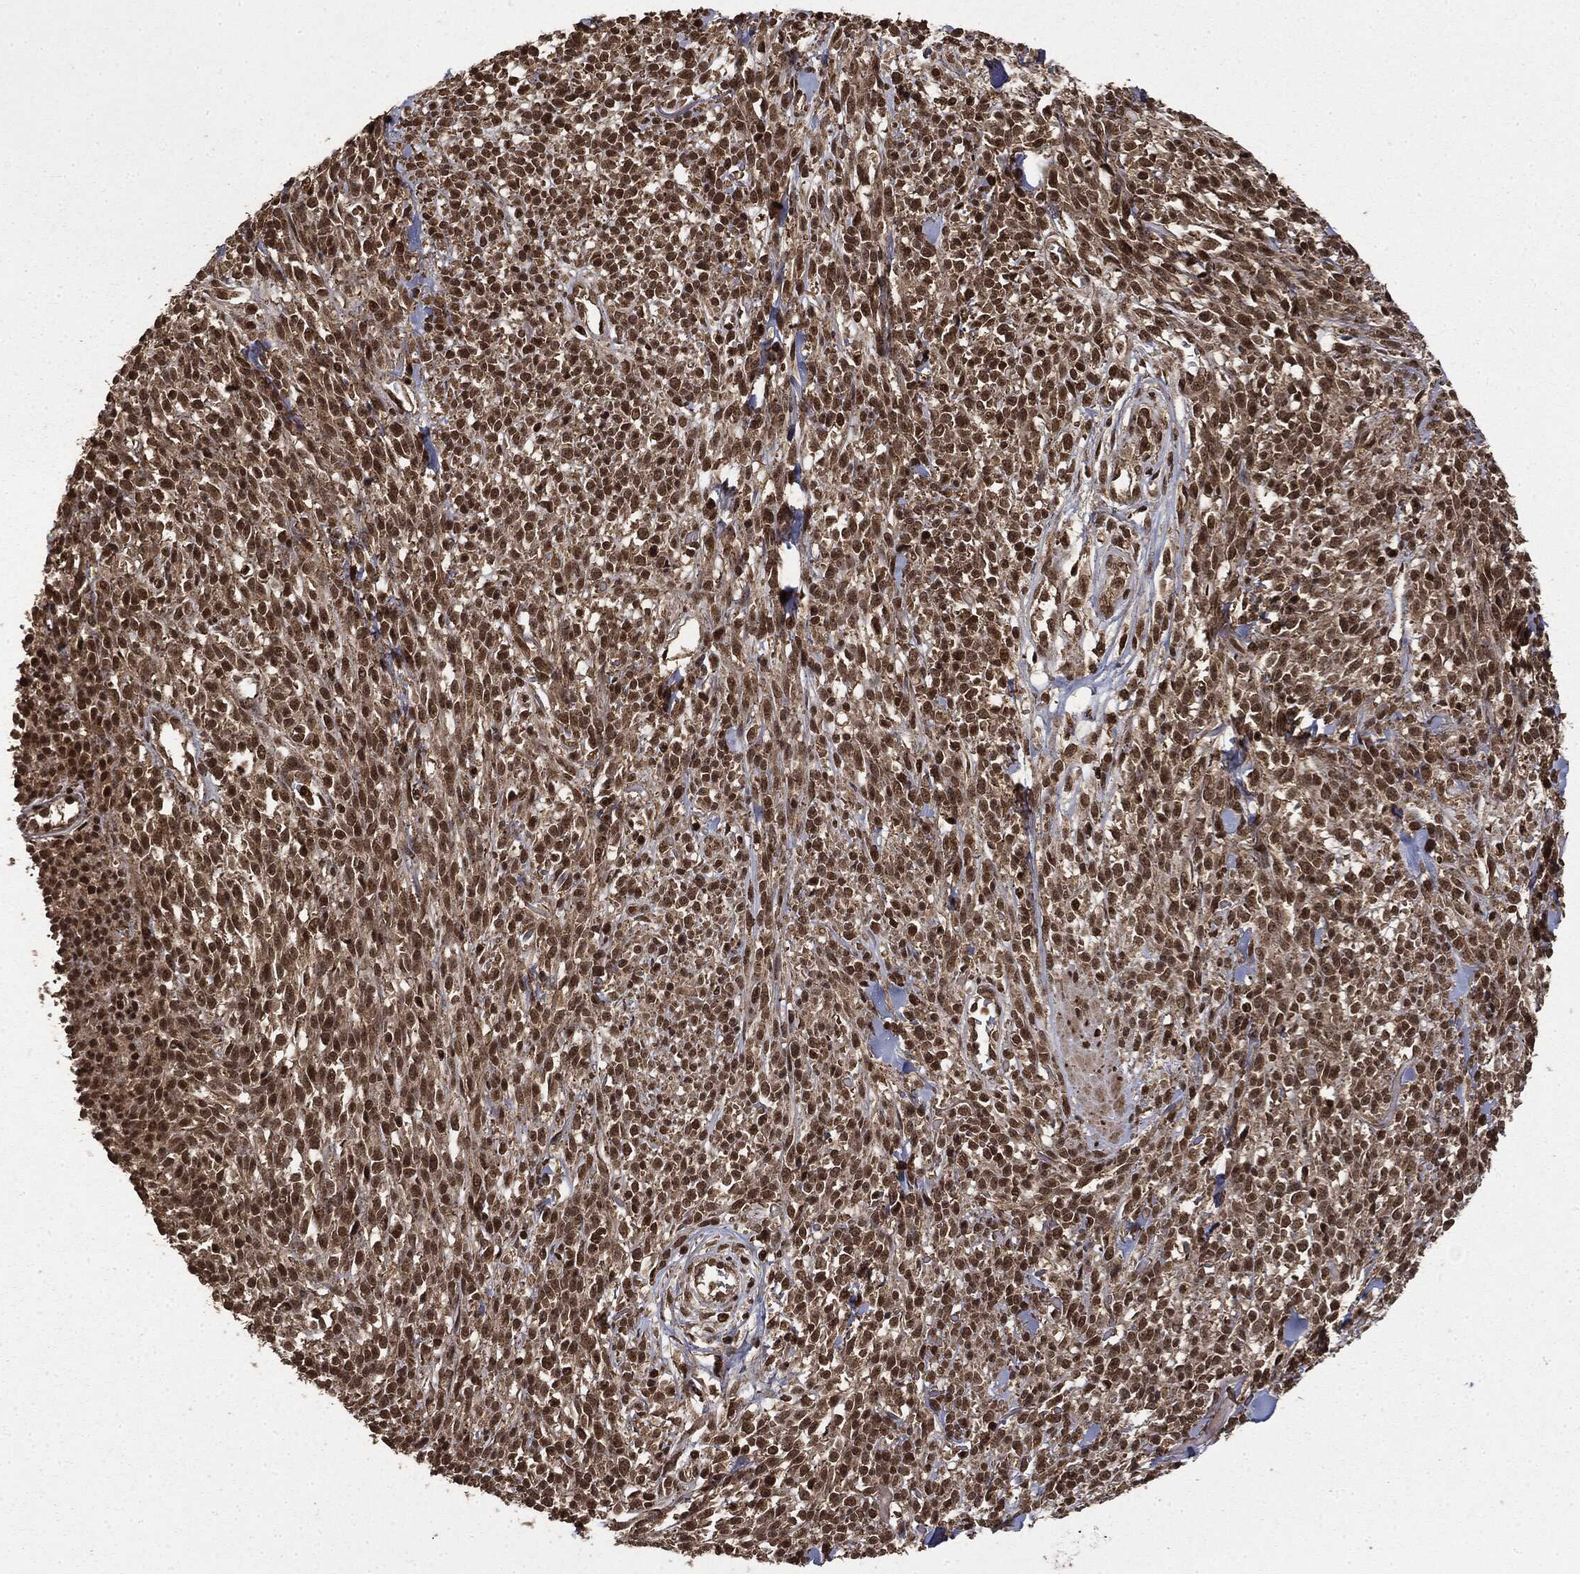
{"staining": {"intensity": "strong", "quantity": ">75%", "location": "nuclear"}, "tissue": "melanoma", "cell_type": "Tumor cells", "image_type": "cancer", "snomed": [{"axis": "morphology", "description": "Malignant melanoma, NOS"}, {"axis": "topography", "description": "Skin"}, {"axis": "topography", "description": "Skin of trunk"}], "caption": "This is an image of immunohistochemistry staining of melanoma, which shows strong staining in the nuclear of tumor cells.", "gene": "CTDP1", "patient": {"sex": "male", "age": 74}}